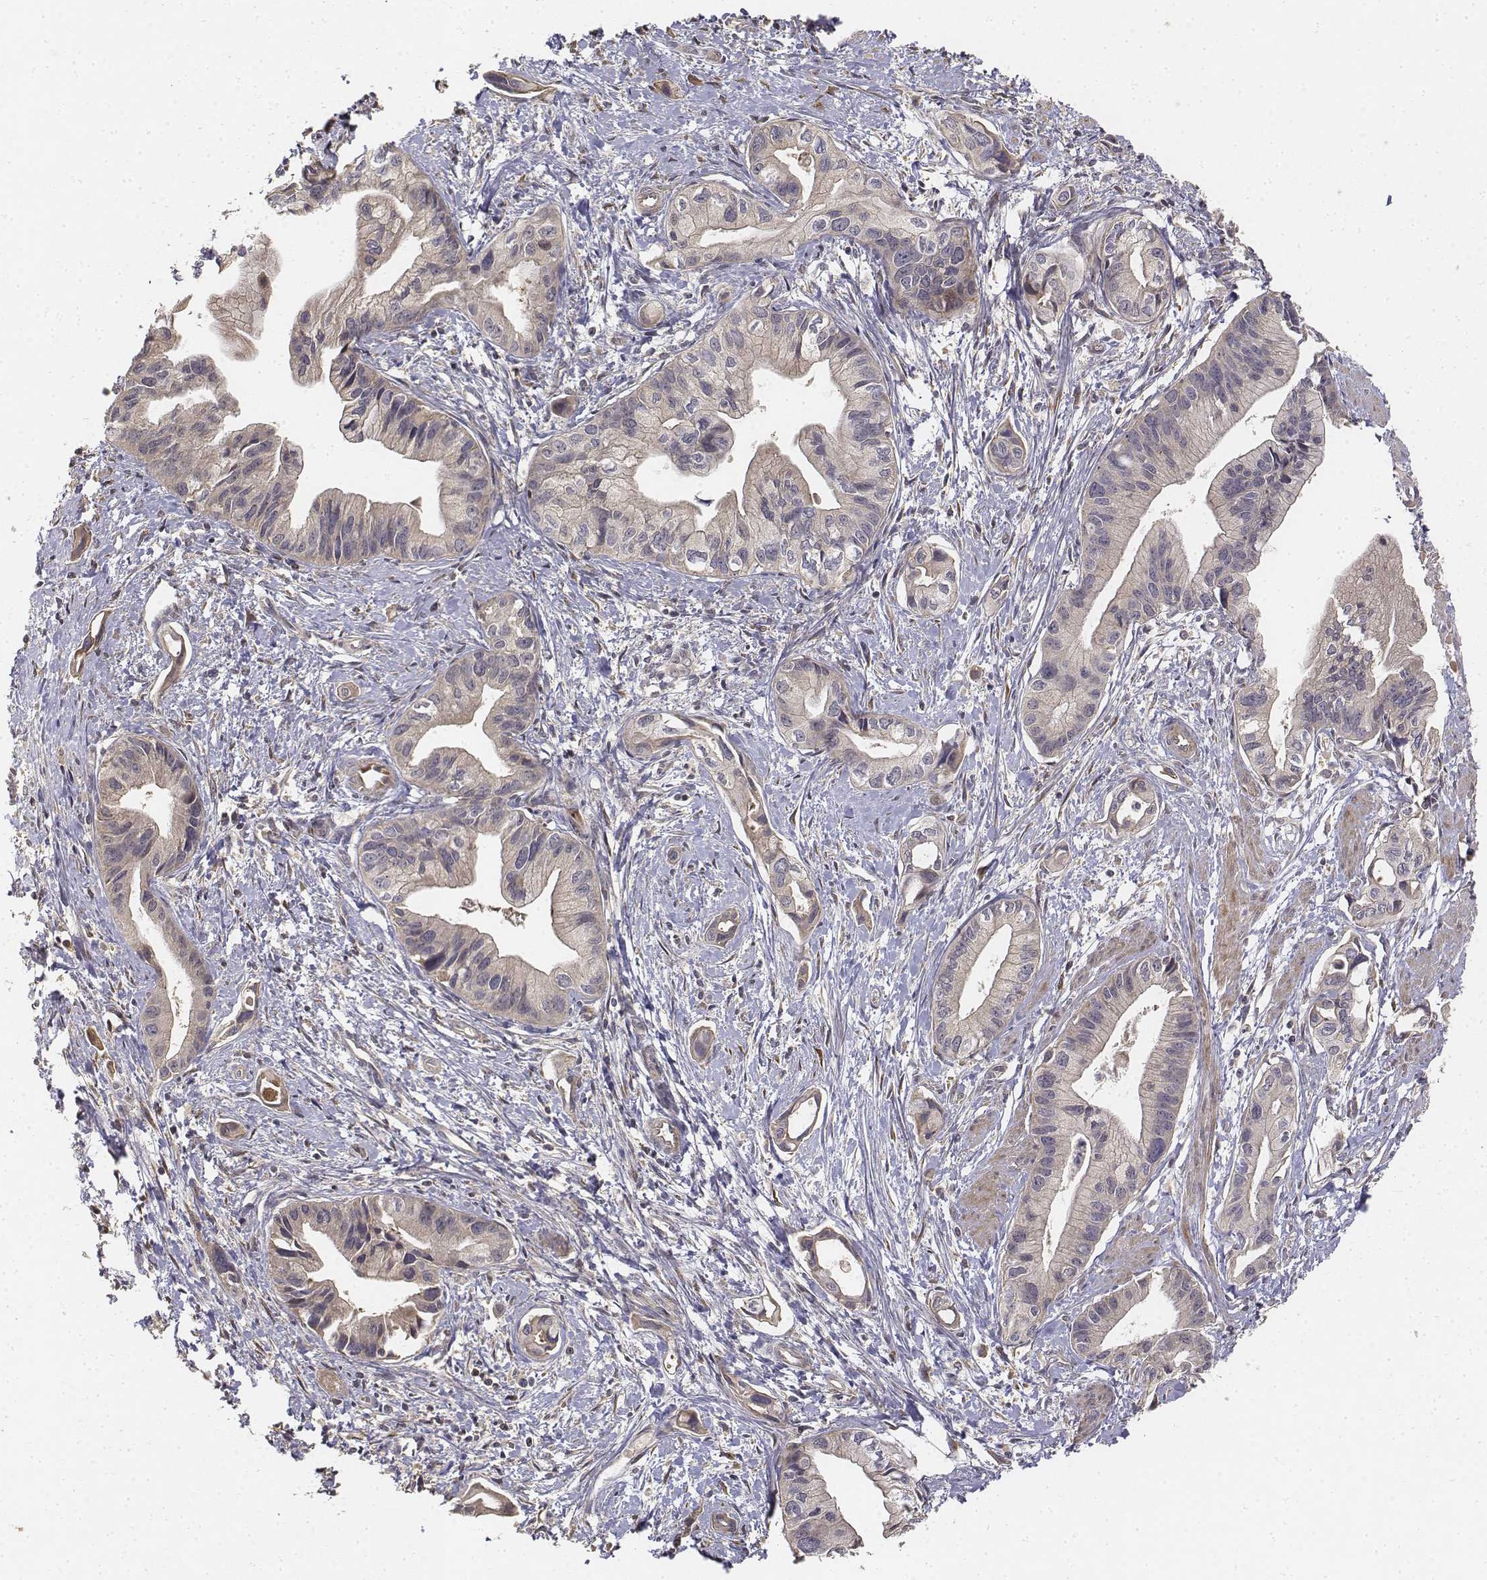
{"staining": {"intensity": "weak", "quantity": "<25%", "location": "cytoplasmic/membranous"}, "tissue": "pancreatic cancer", "cell_type": "Tumor cells", "image_type": "cancer", "snomed": [{"axis": "morphology", "description": "Adenocarcinoma, NOS"}, {"axis": "topography", "description": "Pancreas"}], "caption": "The histopathology image reveals no significant expression in tumor cells of pancreatic cancer (adenocarcinoma). (Stains: DAB immunohistochemistry (IHC) with hematoxylin counter stain, Microscopy: brightfield microscopy at high magnification).", "gene": "FBXO21", "patient": {"sex": "female", "age": 61}}